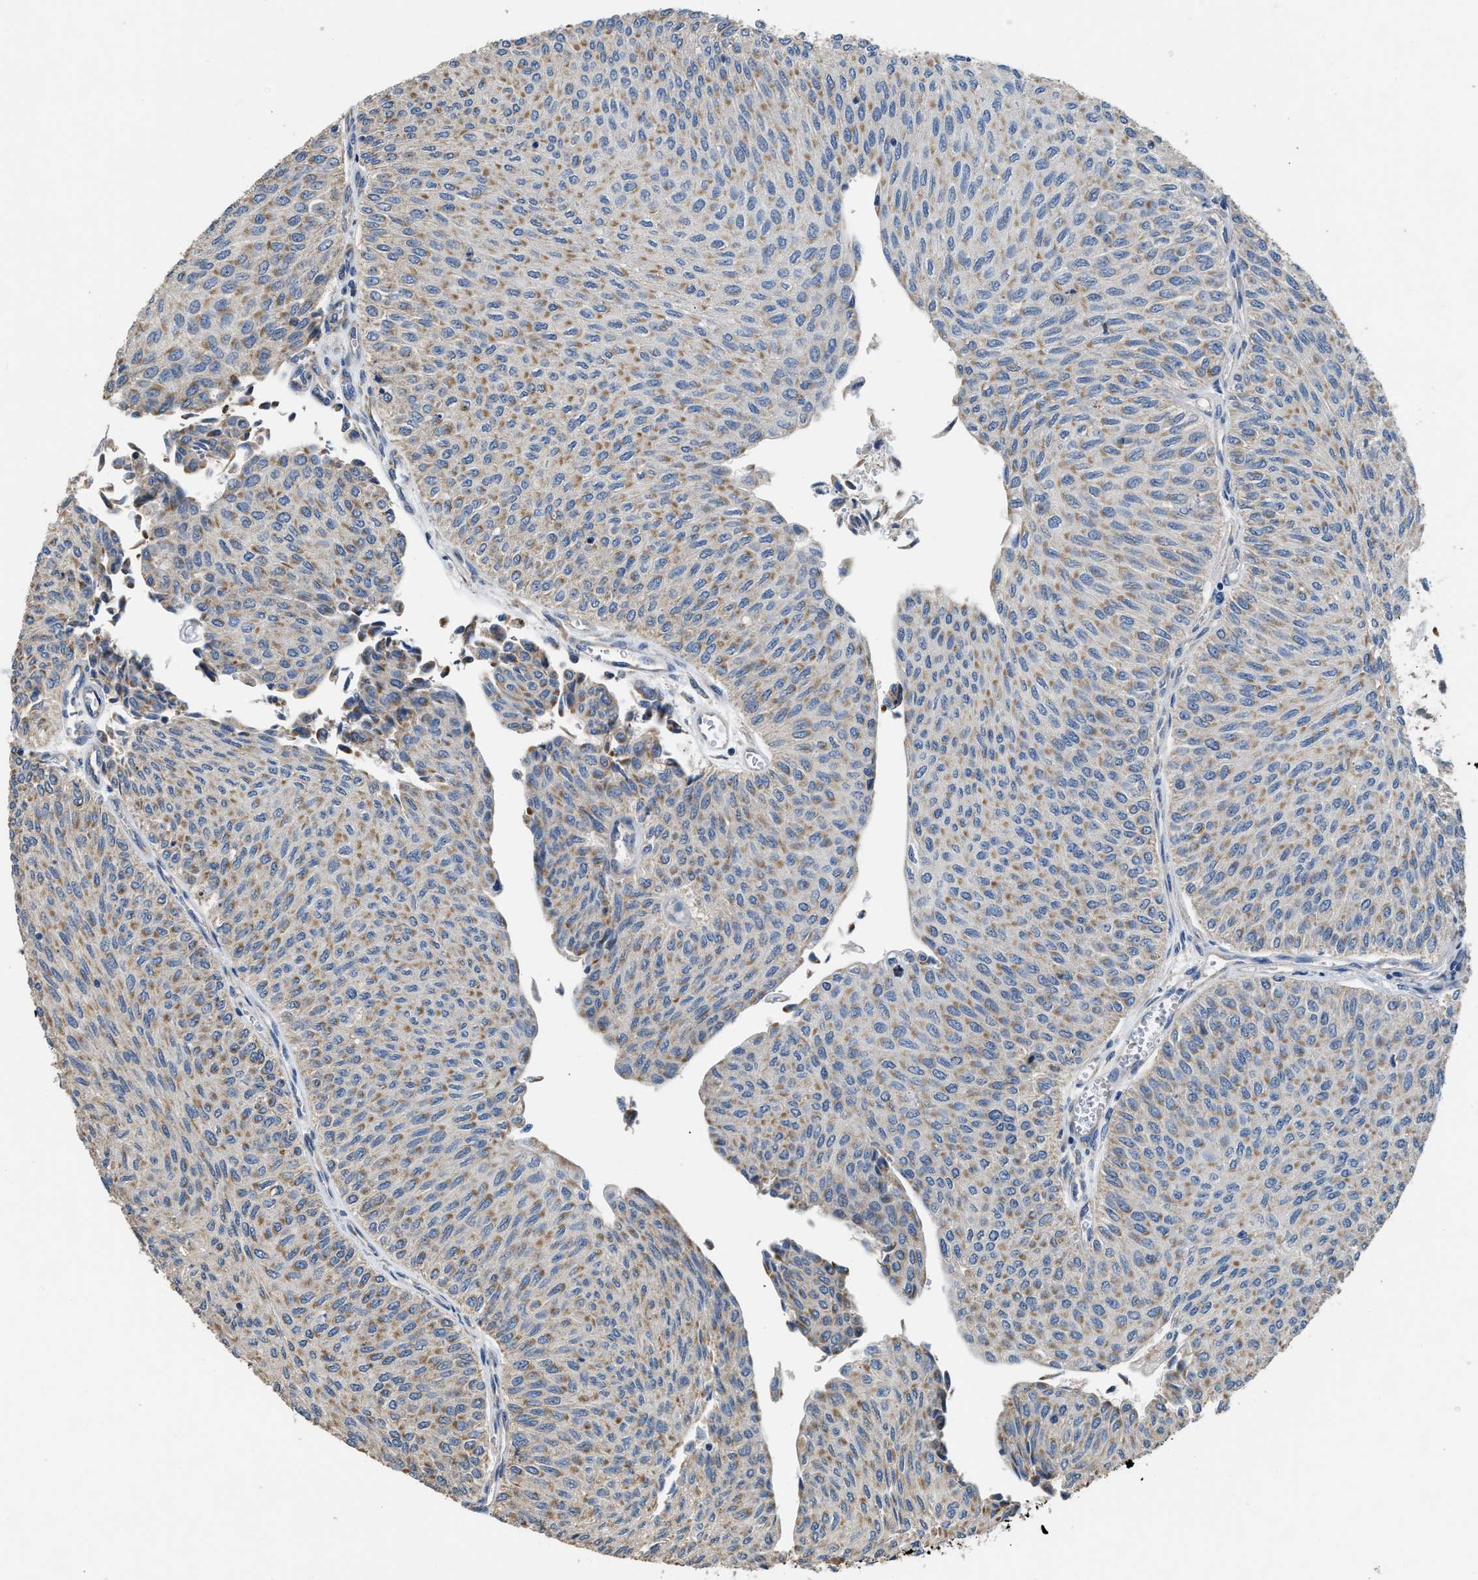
{"staining": {"intensity": "moderate", "quantity": ">75%", "location": "cytoplasmic/membranous"}, "tissue": "urothelial cancer", "cell_type": "Tumor cells", "image_type": "cancer", "snomed": [{"axis": "morphology", "description": "Urothelial carcinoma, Low grade"}, {"axis": "topography", "description": "Urinary bladder"}], "caption": "Tumor cells reveal moderate cytoplasmic/membranous expression in about >75% of cells in urothelial cancer.", "gene": "TMEM150A", "patient": {"sex": "male", "age": 78}}